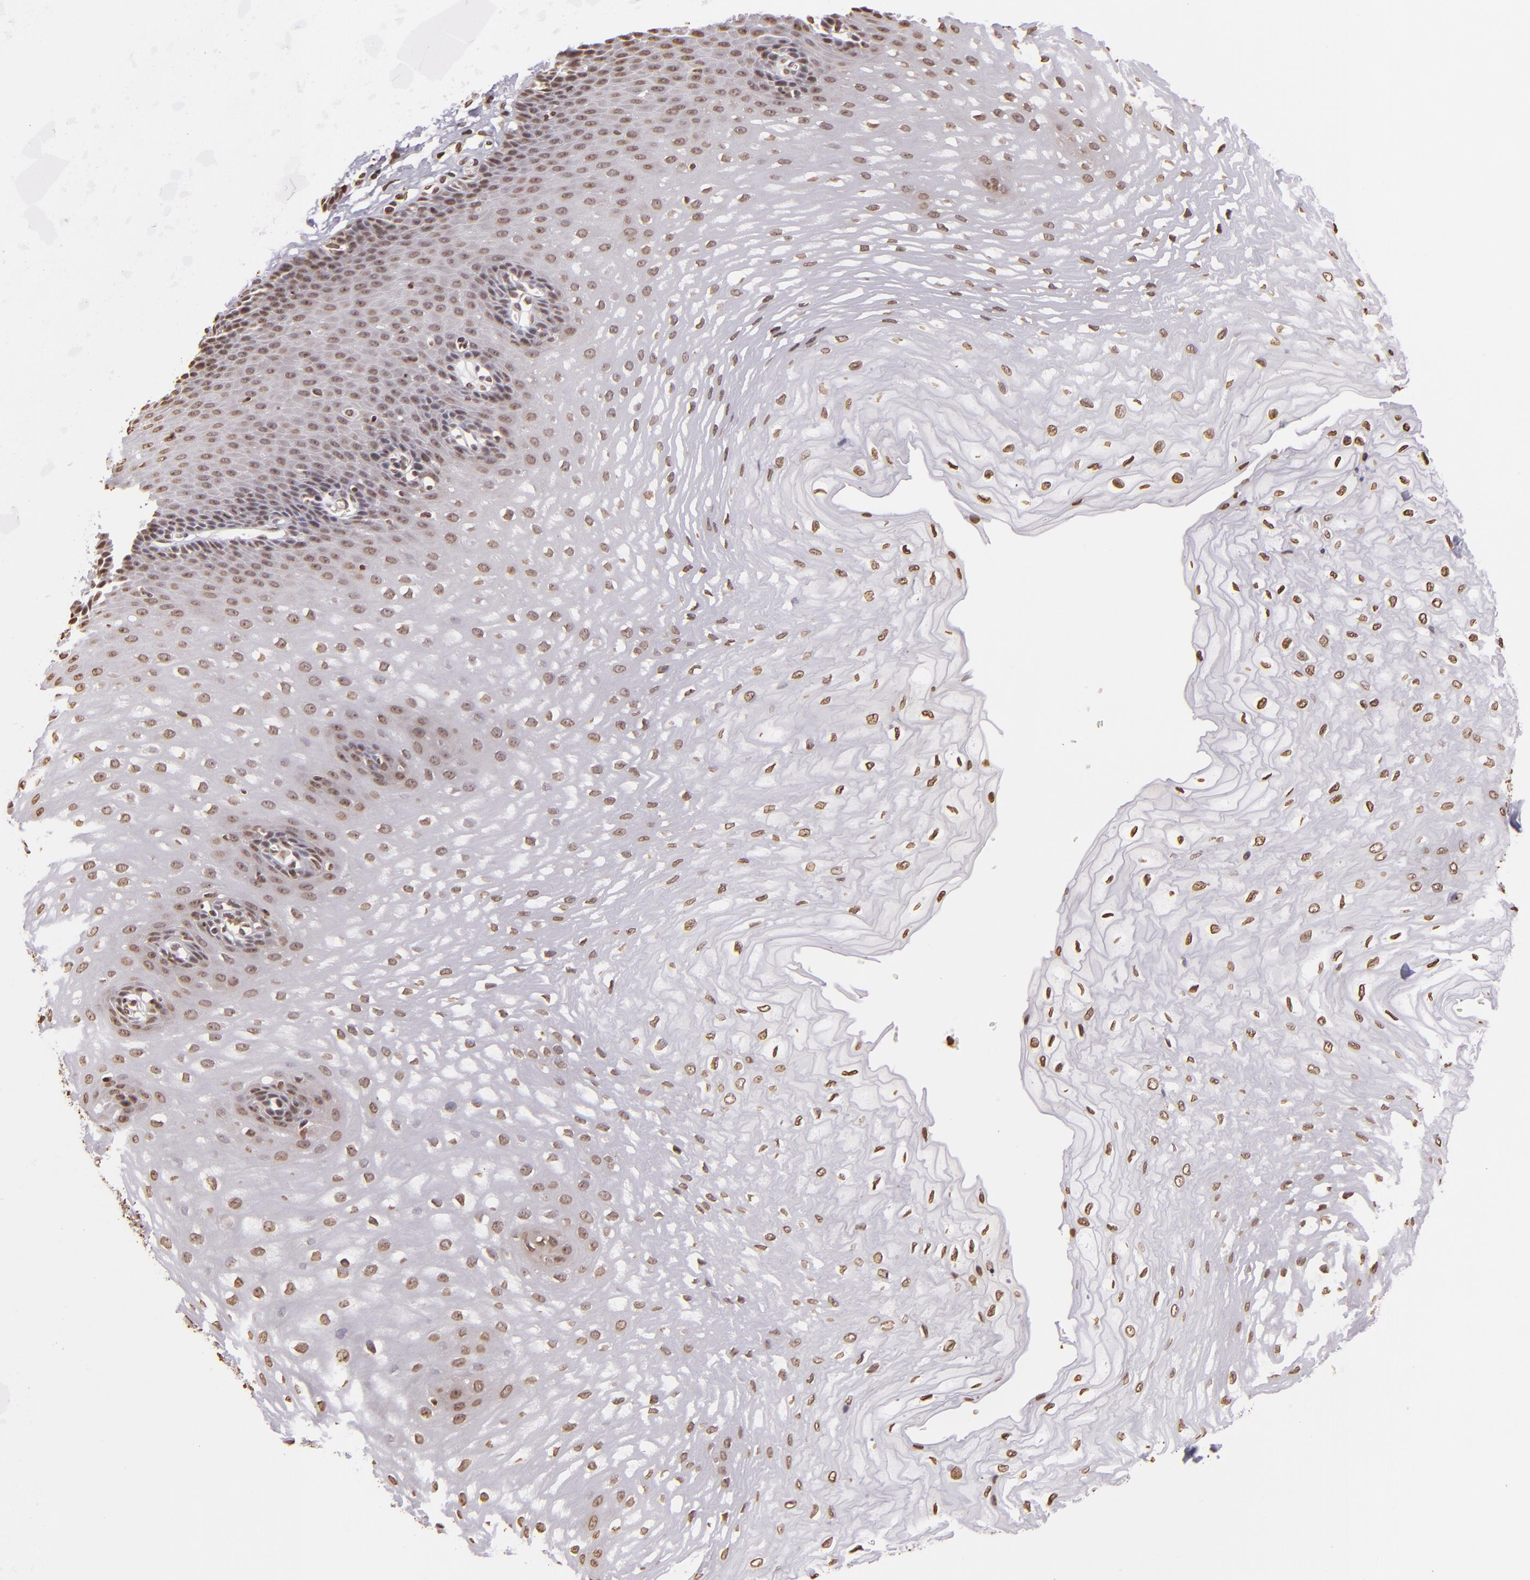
{"staining": {"intensity": "moderate", "quantity": ">75%", "location": "nuclear"}, "tissue": "esophagus", "cell_type": "Squamous epithelial cells", "image_type": "normal", "snomed": [{"axis": "morphology", "description": "Normal tissue, NOS"}, {"axis": "topography", "description": "Esophagus"}], "caption": "A brown stain highlights moderate nuclear positivity of a protein in squamous epithelial cells of normal human esophagus.", "gene": "THRB", "patient": {"sex": "male", "age": 70}}